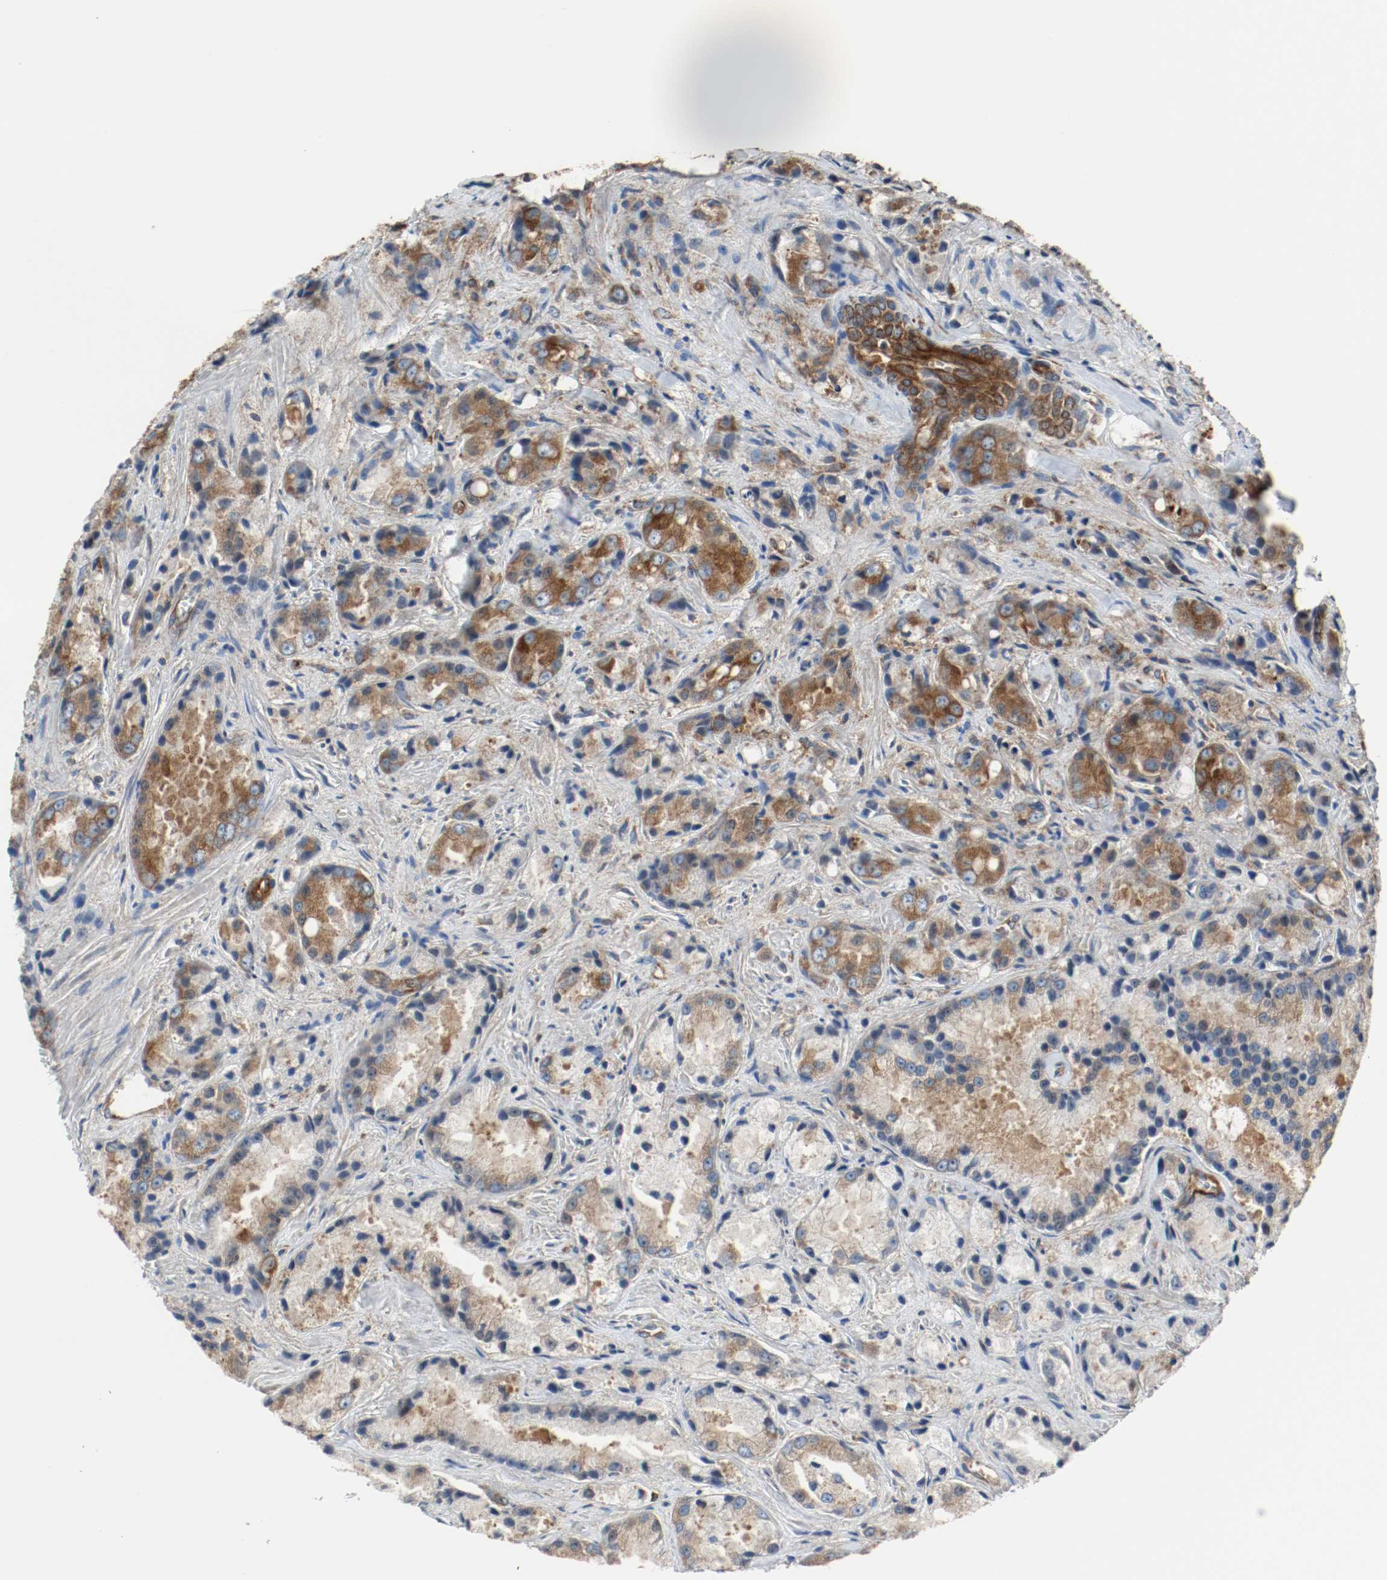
{"staining": {"intensity": "strong", "quantity": ">75%", "location": "cytoplasmic/membranous"}, "tissue": "prostate cancer", "cell_type": "Tumor cells", "image_type": "cancer", "snomed": [{"axis": "morphology", "description": "Adenocarcinoma, Low grade"}, {"axis": "topography", "description": "Prostate"}], "caption": "Immunohistochemical staining of prostate adenocarcinoma (low-grade) demonstrates high levels of strong cytoplasmic/membranous protein positivity in approximately >75% of tumor cells.", "gene": "TUBA3D", "patient": {"sex": "male", "age": 64}}